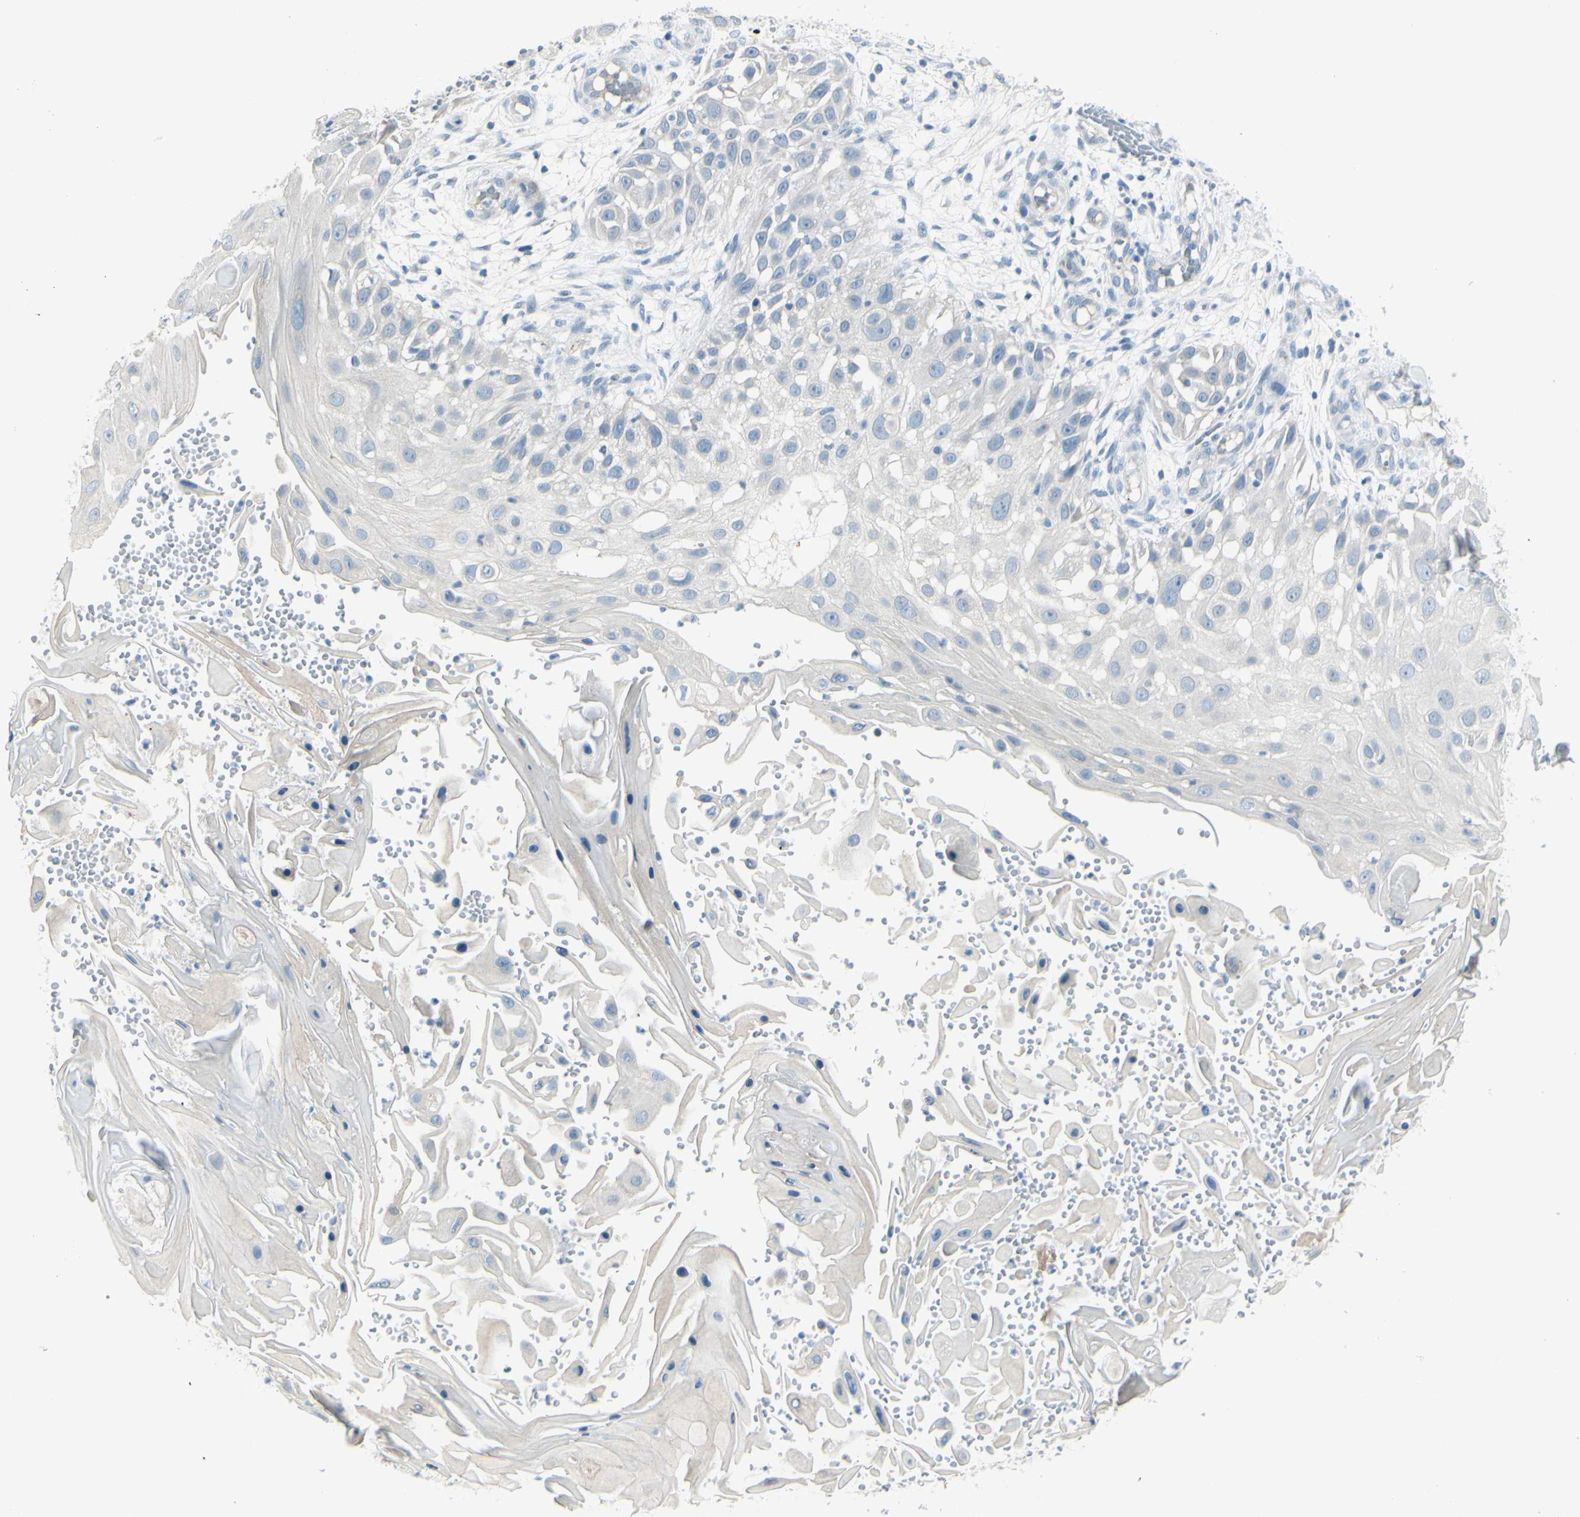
{"staining": {"intensity": "negative", "quantity": "none", "location": "none"}, "tissue": "skin cancer", "cell_type": "Tumor cells", "image_type": "cancer", "snomed": [{"axis": "morphology", "description": "Squamous cell carcinoma, NOS"}, {"axis": "topography", "description": "Skin"}], "caption": "This image is of skin squamous cell carcinoma stained with immunohistochemistry to label a protein in brown with the nuclei are counter-stained blue. There is no staining in tumor cells.", "gene": "GPR34", "patient": {"sex": "female", "age": 44}}